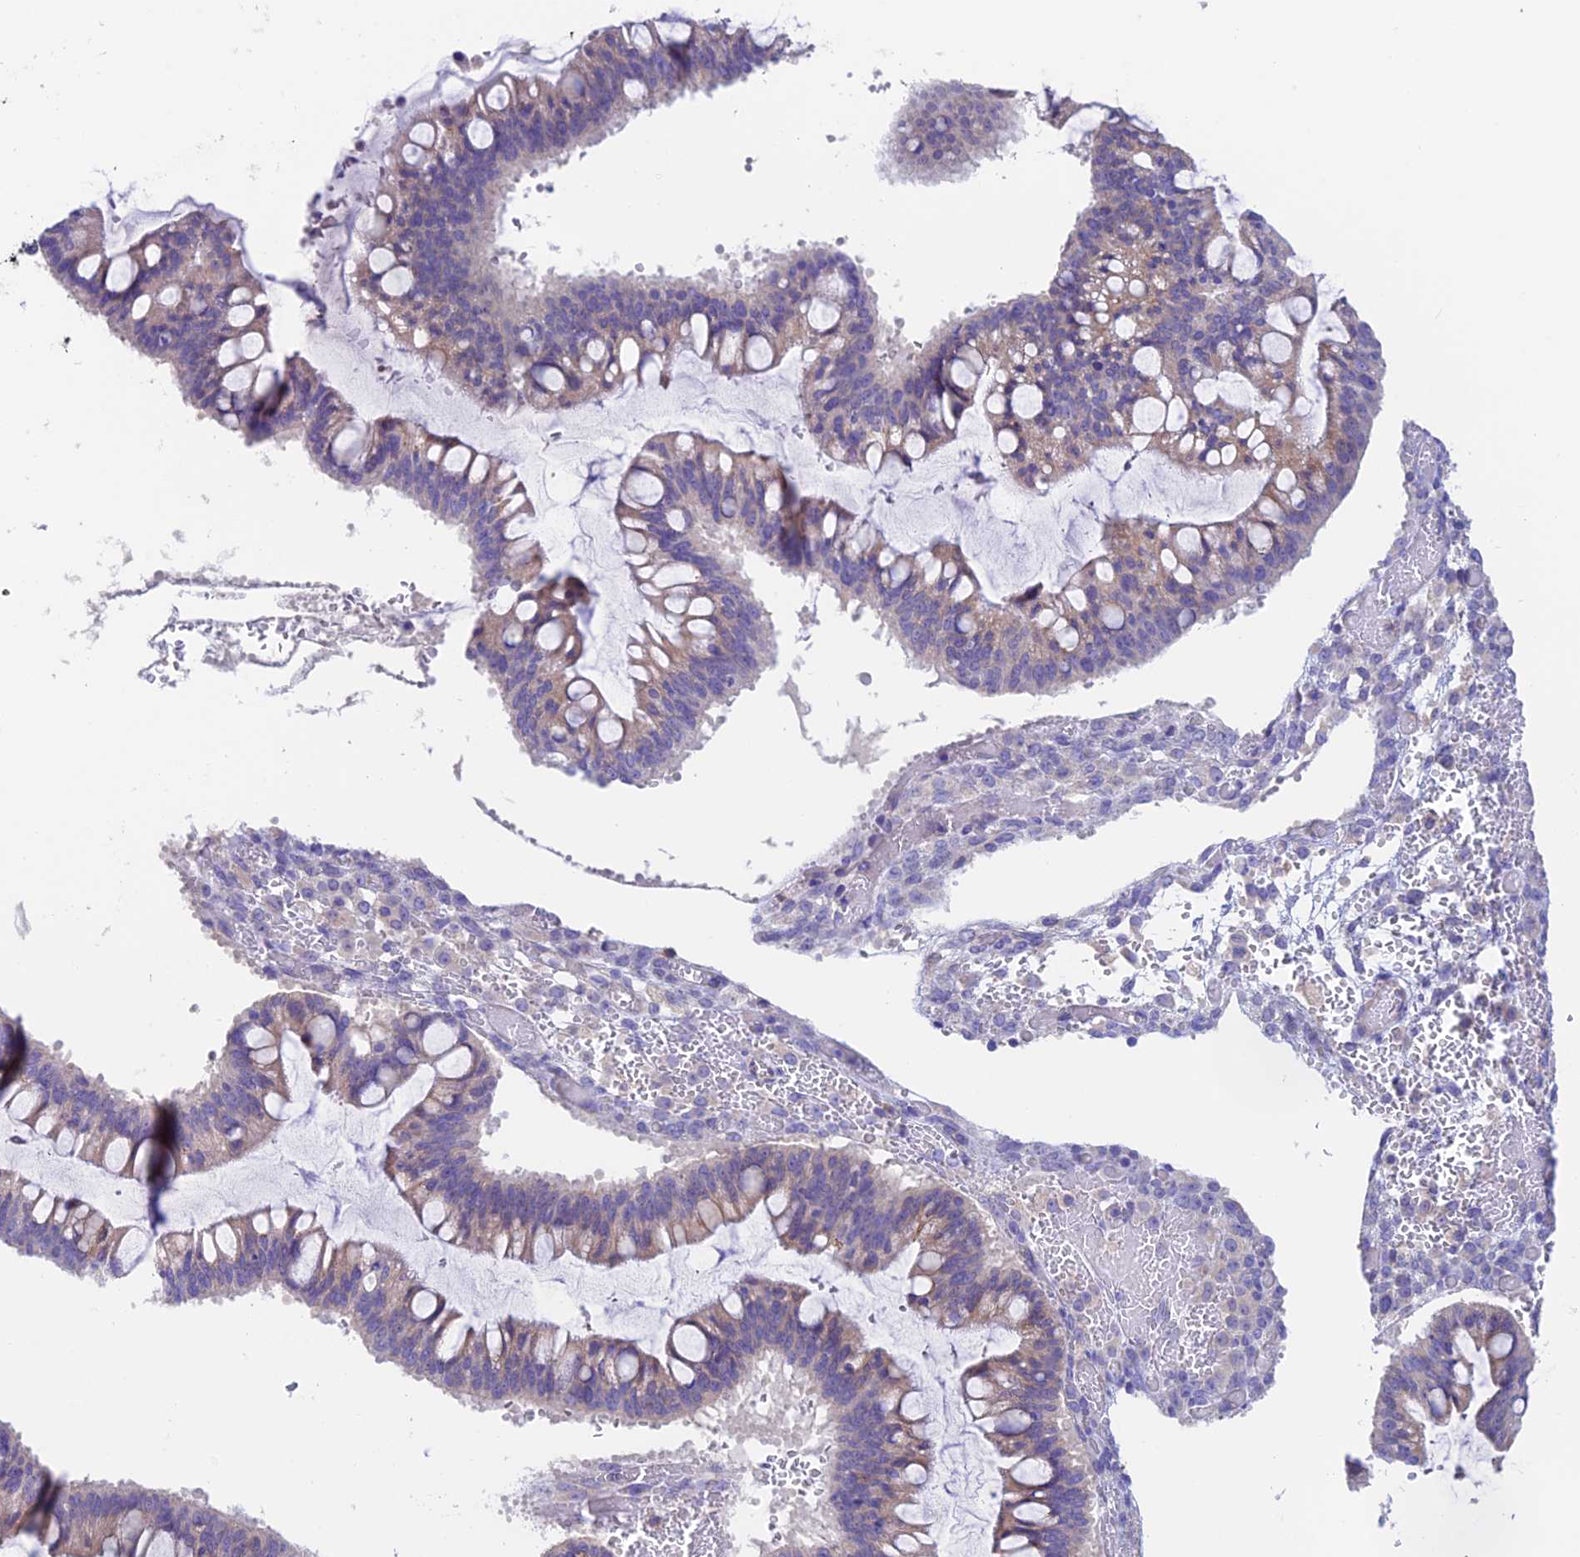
{"staining": {"intensity": "weak", "quantity": "25%-75%", "location": "cytoplasmic/membranous"}, "tissue": "ovarian cancer", "cell_type": "Tumor cells", "image_type": "cancer", "snomed": [{"axis": "morphology", "description": "Cystadenocarcinoma, mucinous, NOS"}, {"axis": "topography", "description": "Ovary"}], "caption": "Immunohistochemistry (DAB) staining of human ovarian cancer (mucinous cystadenocarcinoma) exhibits weak cytoplasmic/membranous protein positivity in about 25%-75% of tumor cells.", "gene": "EMC3", "patient": {"sex": "female", "age": 73}}